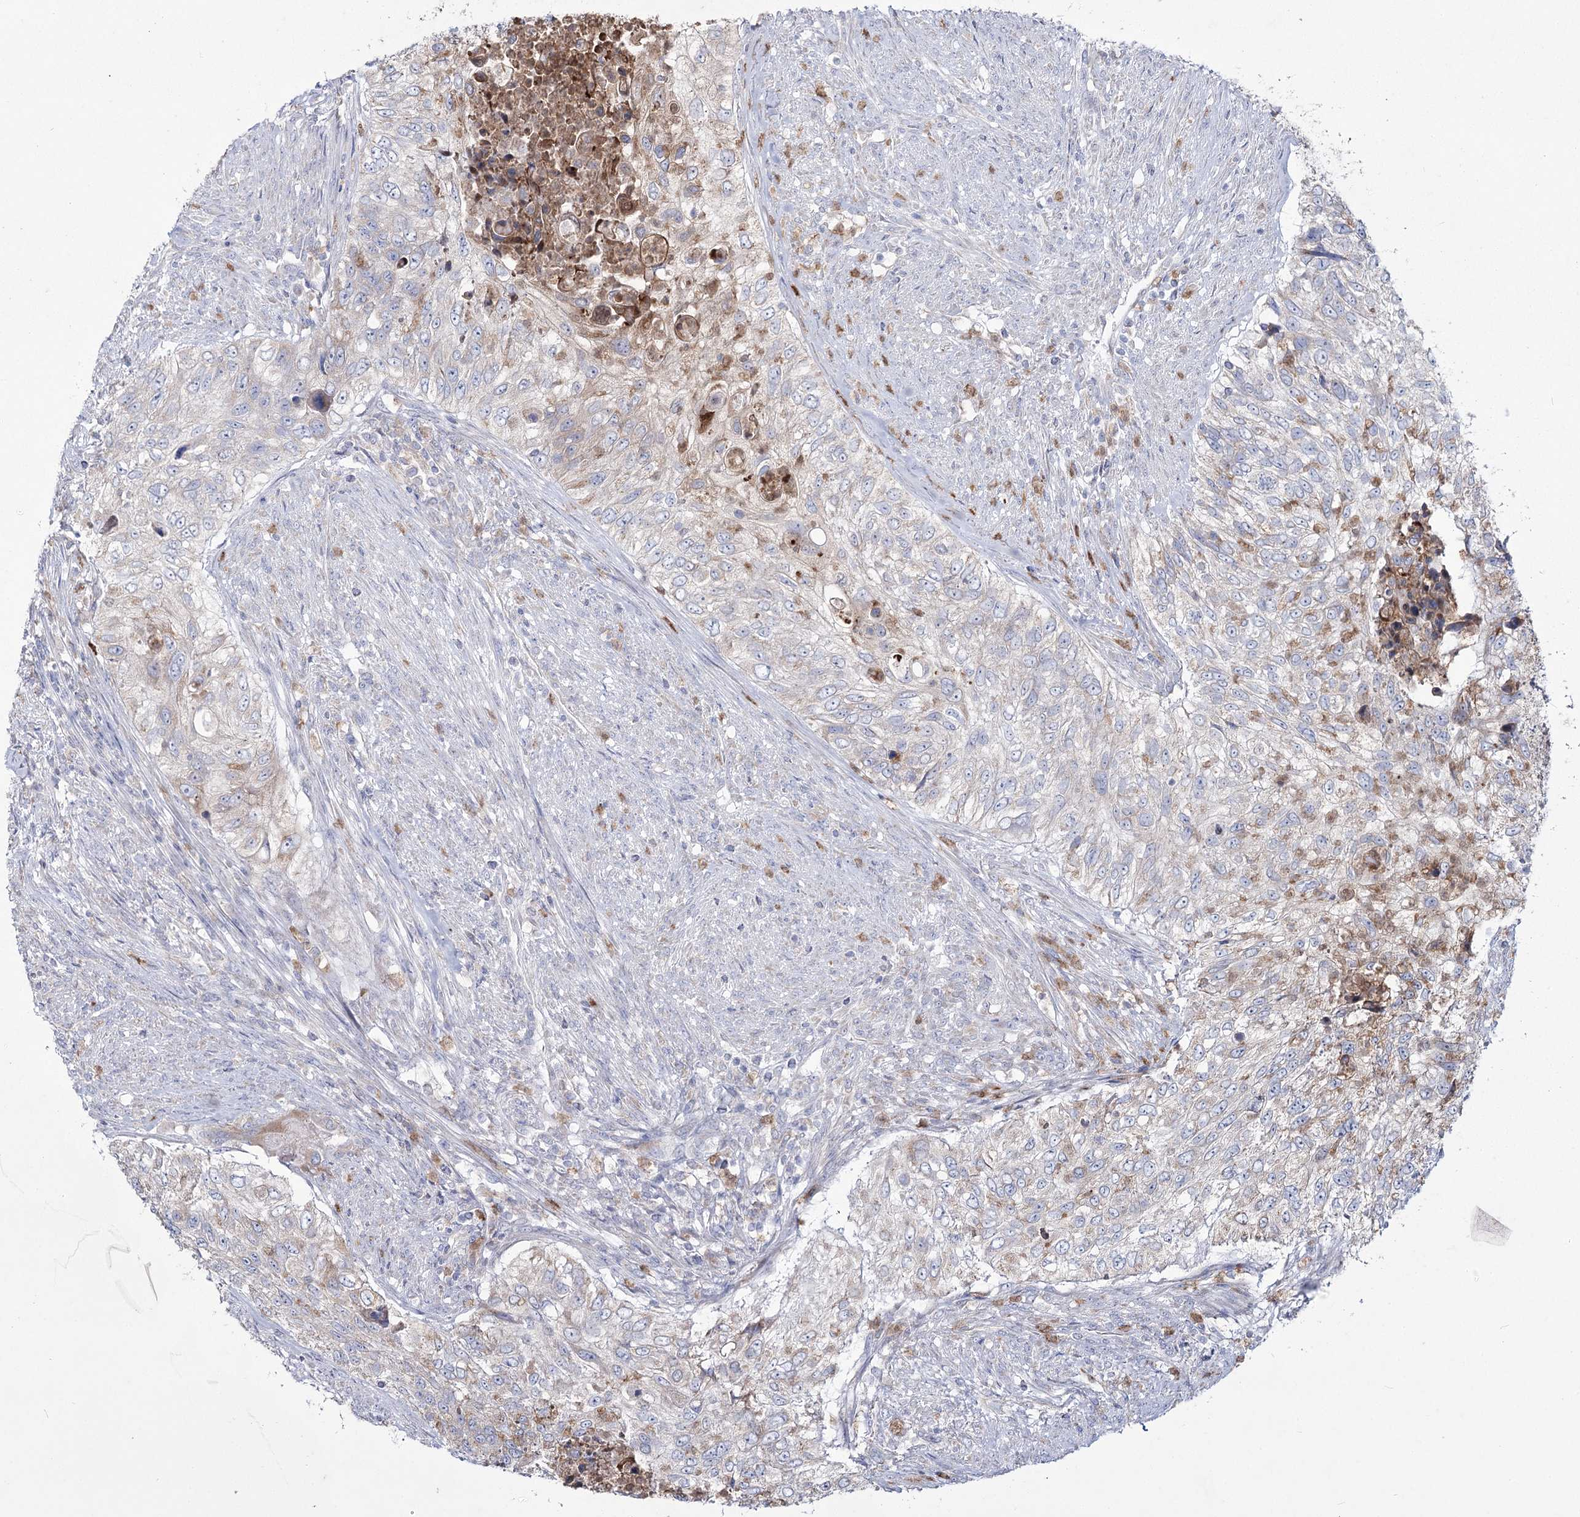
{"staining": {"intensity": "negative", "quantity": "none", "location": "none"}, "tissue": "urothelial cancer", "cell_type": "Tumor cells", "image_type": "cancer", "snomed": [{"axis": "morphology", "description": "Urothelial carcinoma, High grade"}, {"axis": "topography", "description": "Urinary bladder"}], "caption": "This is an immunohistochemistry (IHC) image of human urothelial carcinoma (high-grade). There is no positivity in tumor cells.", "gene": "NIPAL4", "patient": {"sex": "female", "age": 60}}